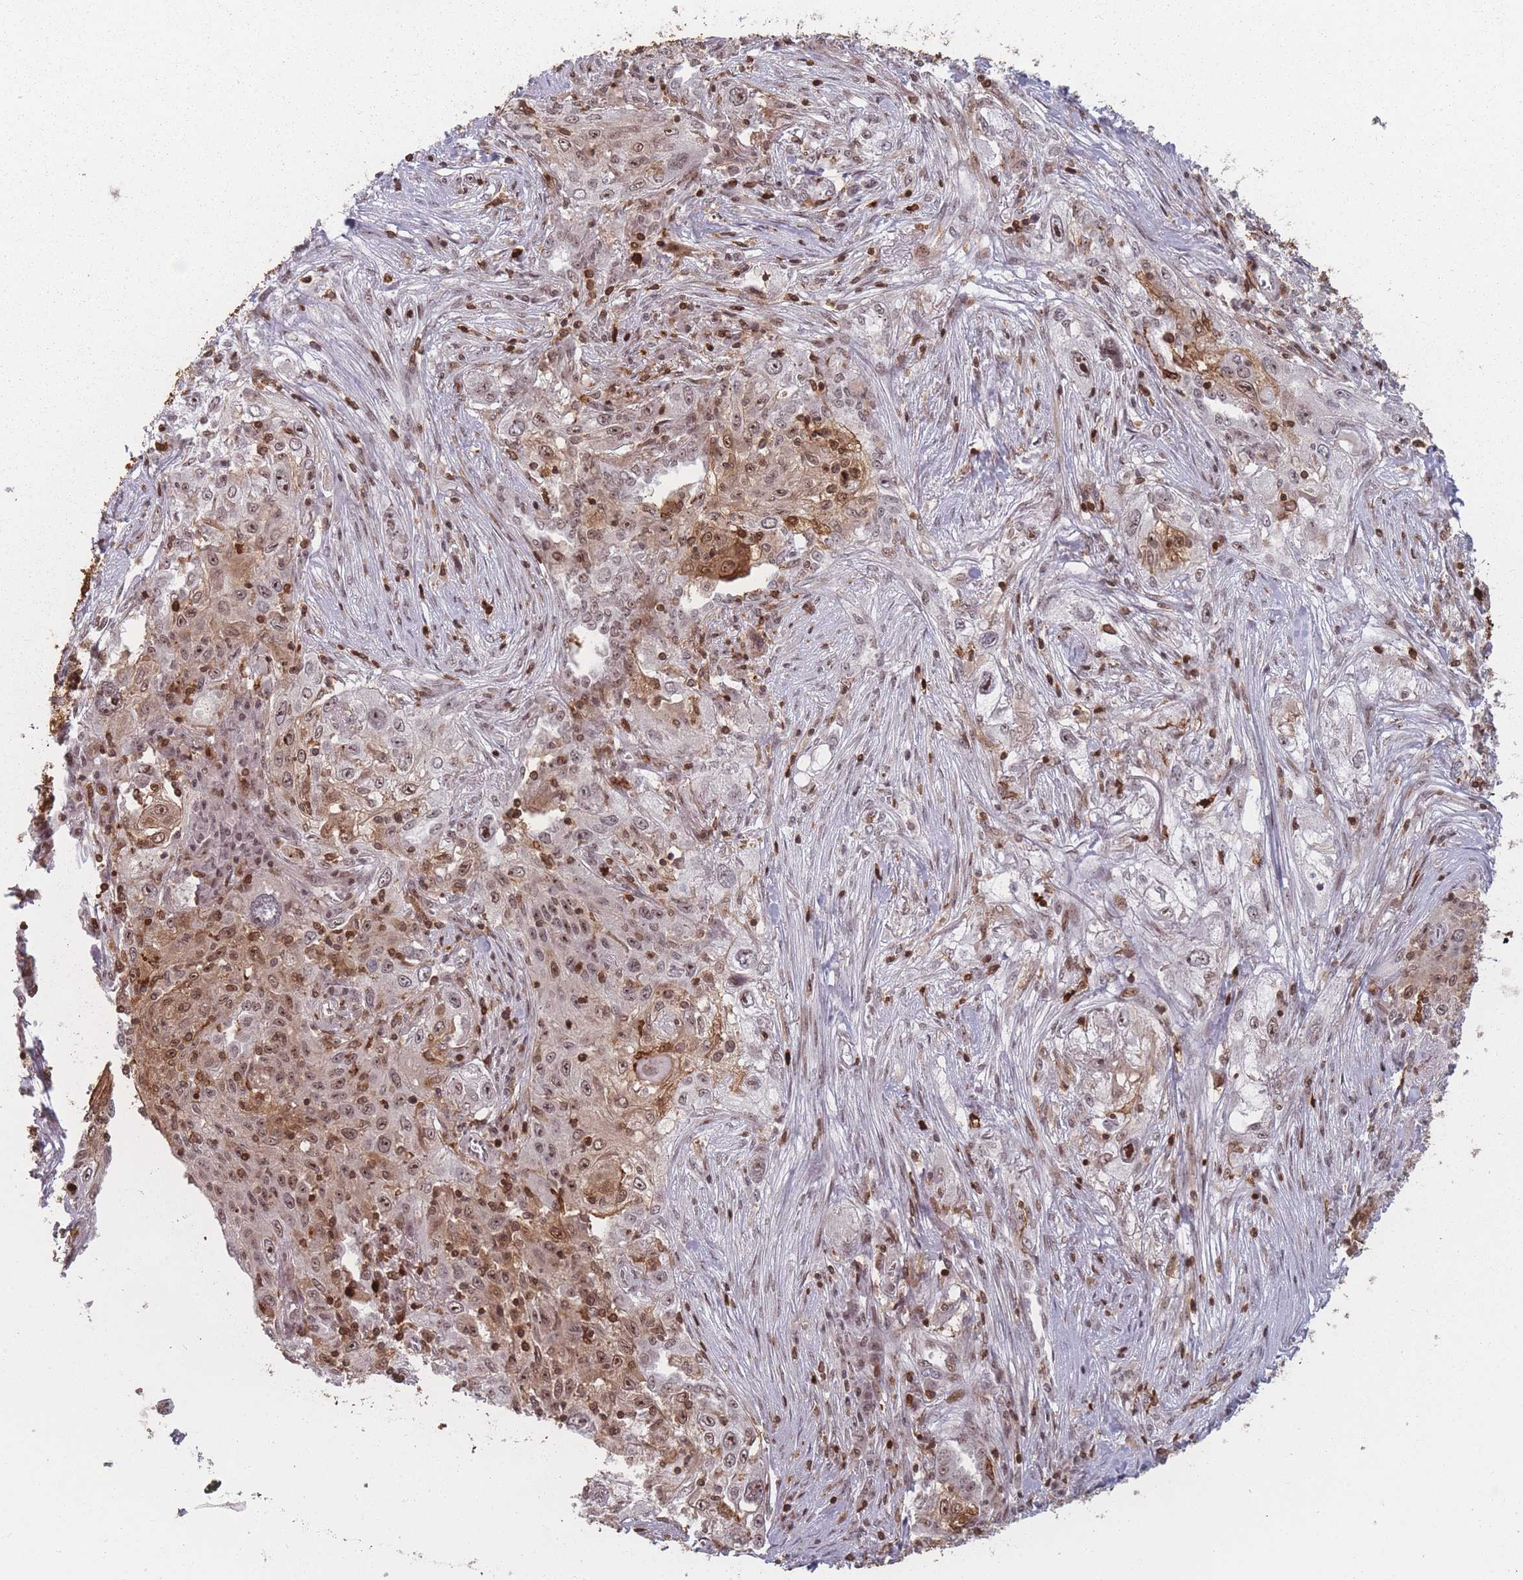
{"staining": {"intensity": "moderate", "quantity": "25%-75%", "location": "nuclear"}, "tissue": "lung cancer", "cell_type": "Tumor cells", "image_type": "cancer", "snomed": [{"axis": "morphology", "description": "Squamous cell carcinoma, NOS"}, {"axis": "topography", "description": "Lung"}], "caption": "Immunohistochemical staining of lung cancer (squamous cell carcinoma) exhibits medium levels of moderate nuclear protein staining in about 25%-75% of tumor cells. Using DAB (brown) and hematoxylin (blue) stains, captured at high magnification using brightfield microscopy.", "gene": "WDR55", "patient": {"sex": "female", "age": 69}}